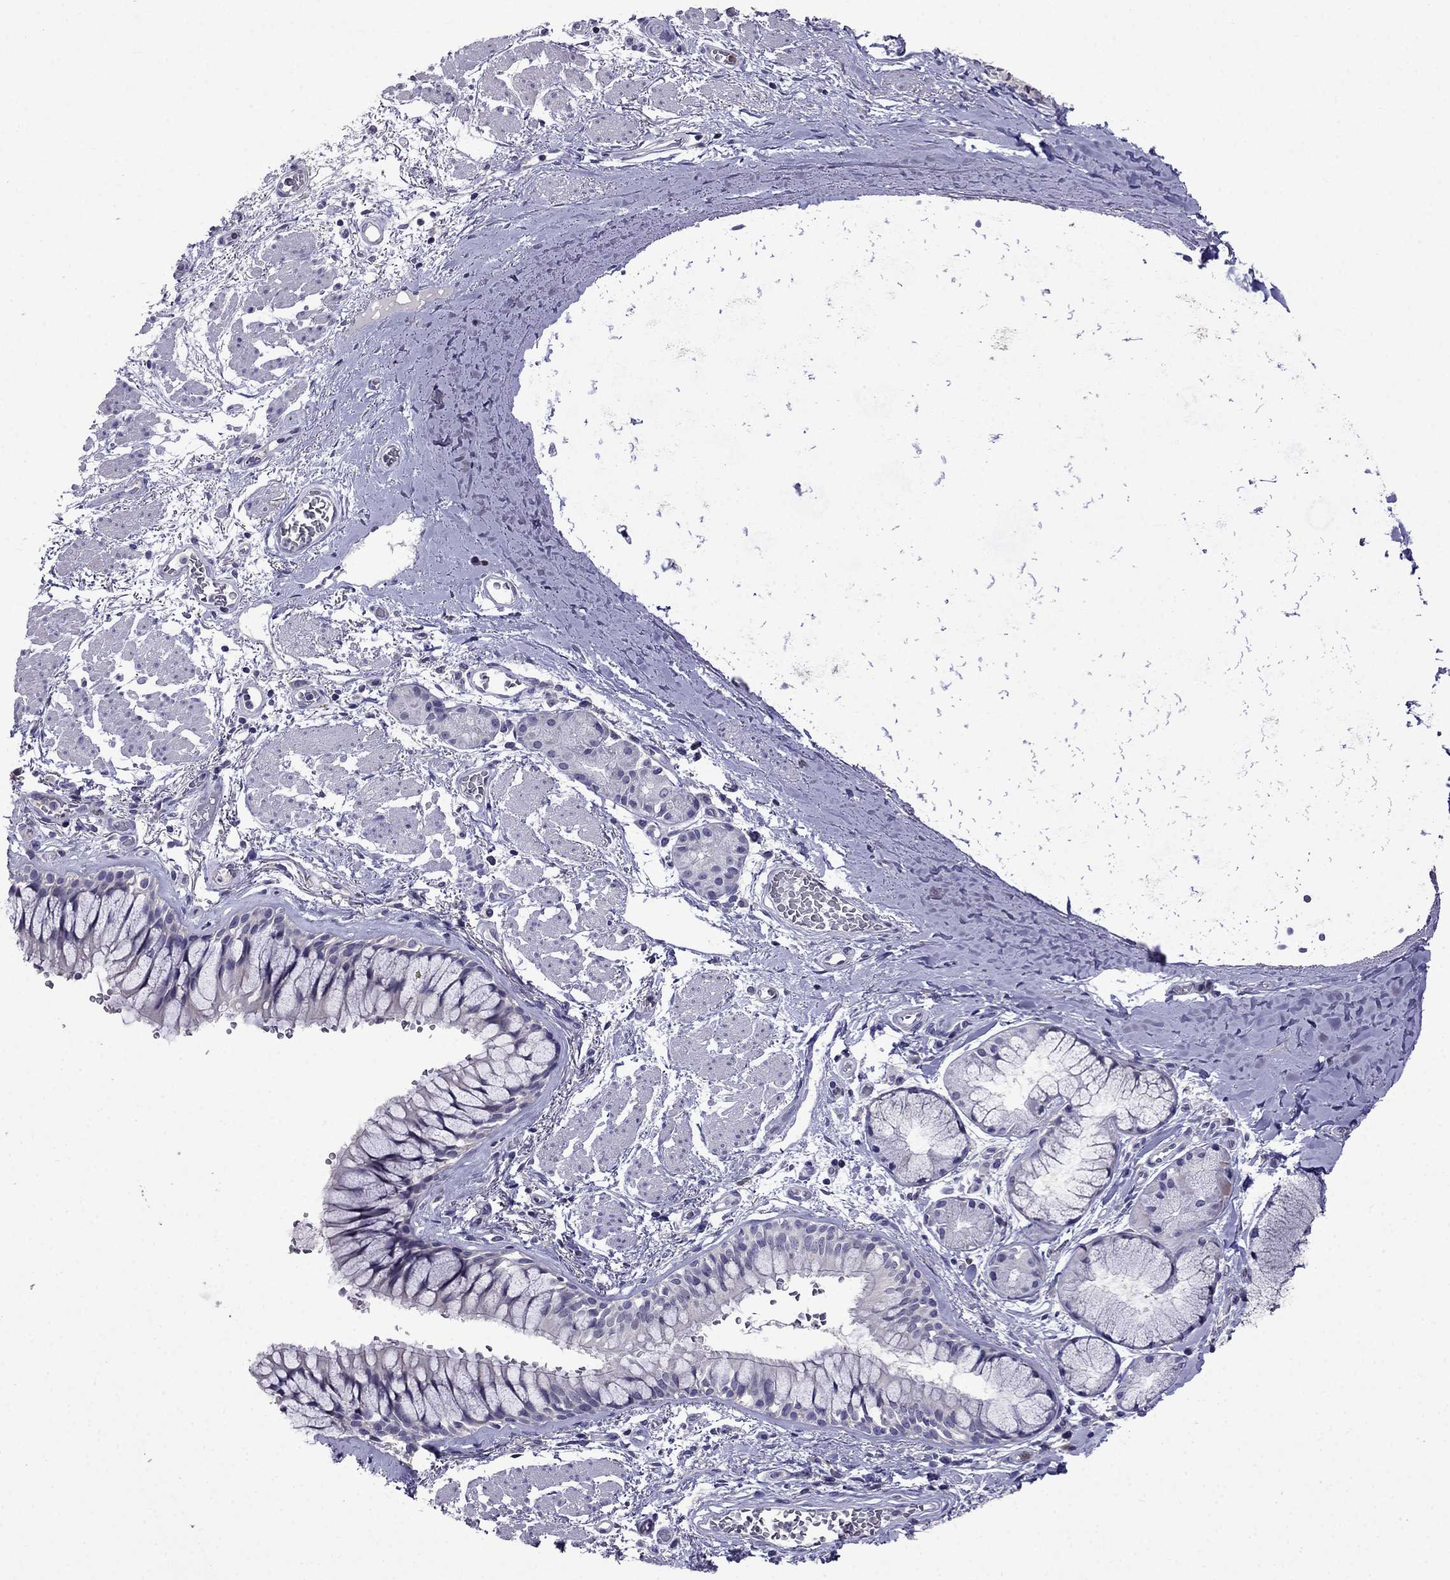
{"staining": {"intensity": "negative", "quantity": "none", "location": "none"}, "tissue": "bronchus", "cell_type": "Respiratory epithelial cells", "image_type": "normal", "snomed": [{"axis": "morphology", "description": "Normal tissue, NOS"}, {"axis": "topography", "description": "Bronchus"}, {"axis": "topography", "description": "Lung"}], "caption": "IHC micrograph of benign bronchus: human bronchus stained with DAB (3,3'-diaminobenzidine) exhibits no significant protein staining in respiratory epithelial cells.", "gene": "AQP9", "patient": {"sex": "female", "age": 57}}